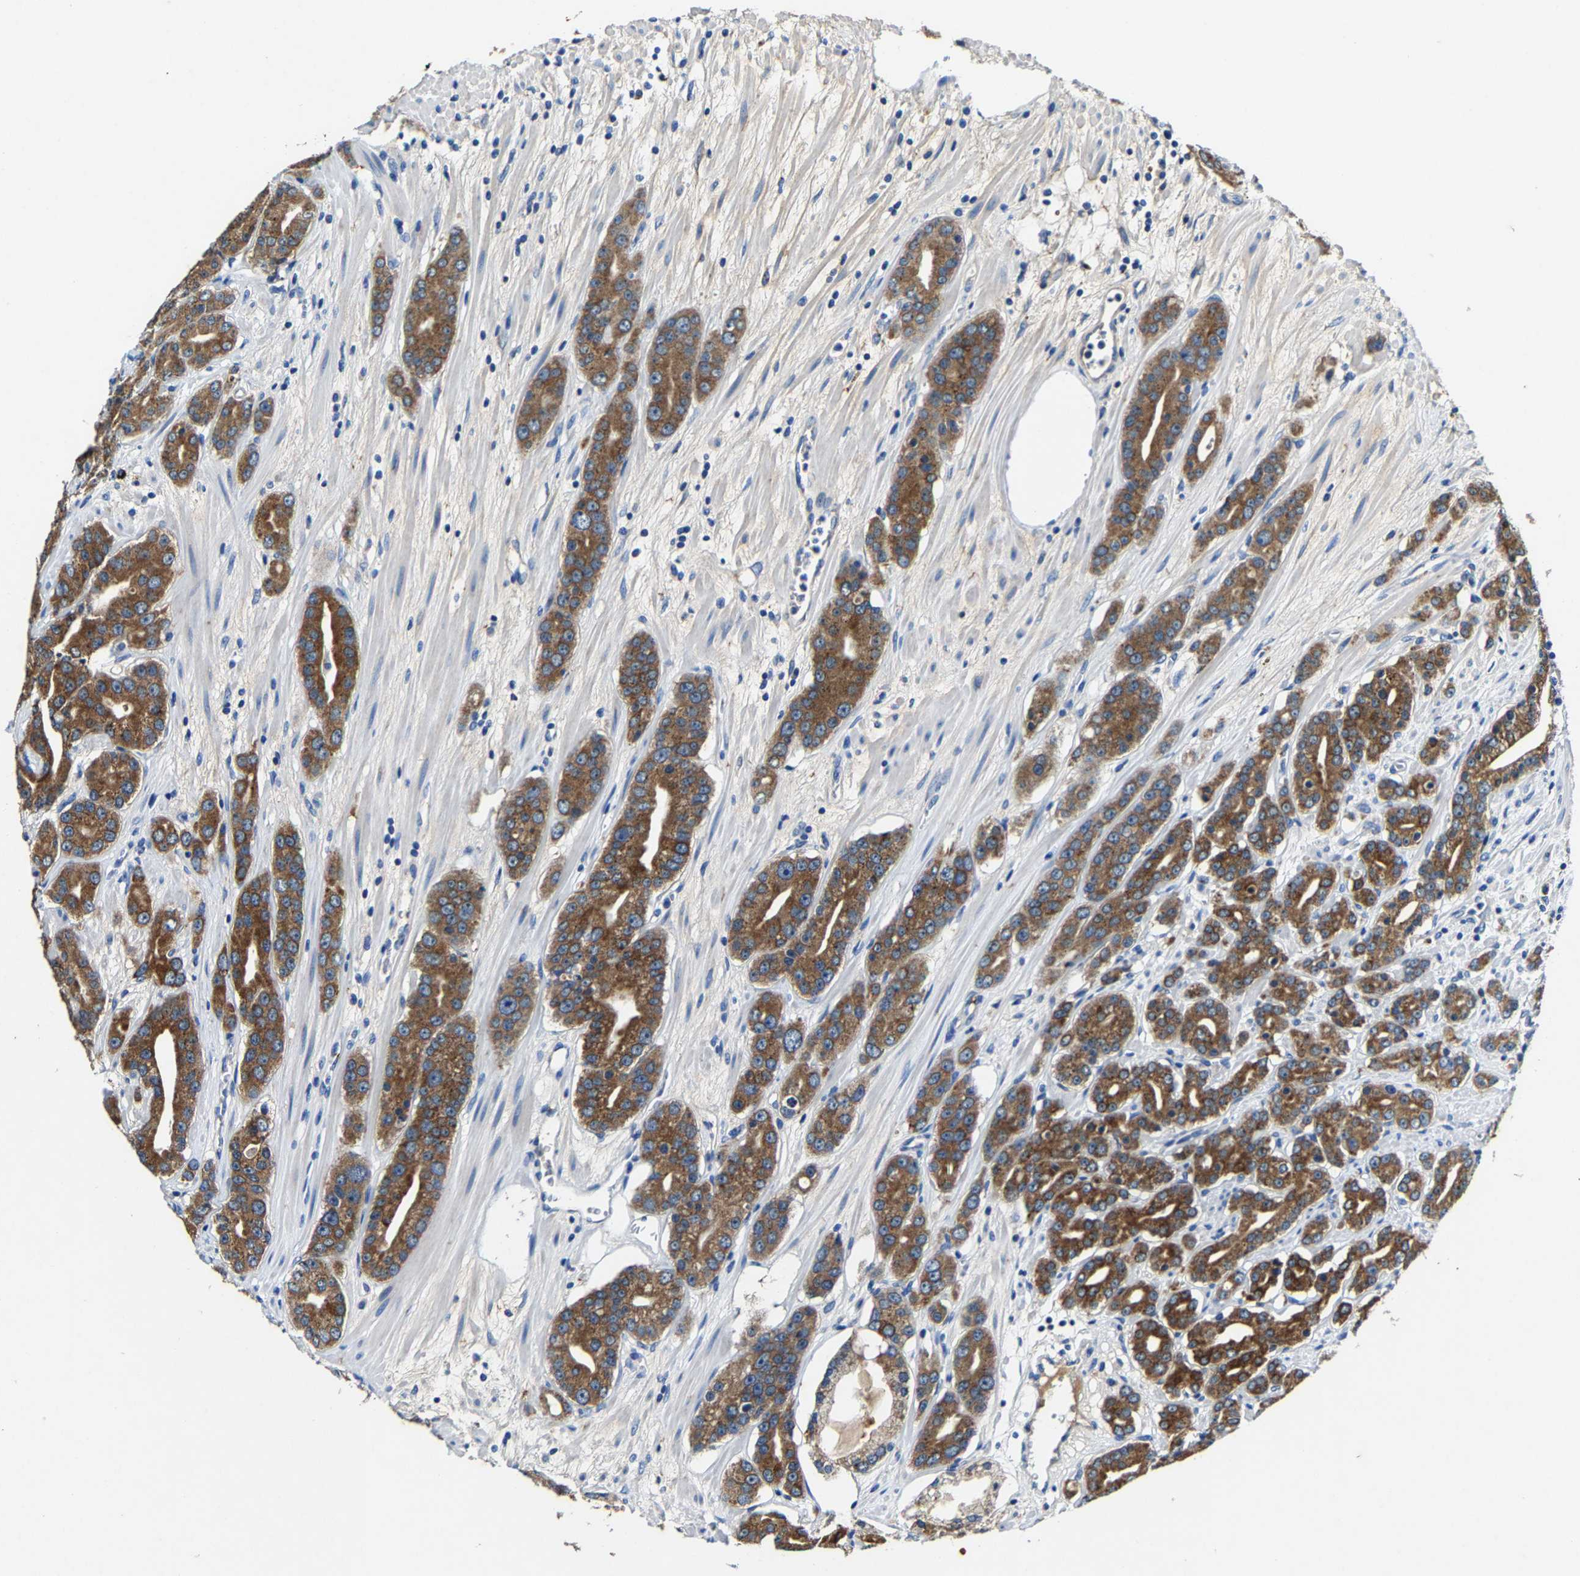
{"staining": {"intensity": "strong", "quantity": ">75%", "location": "cytoplasmic/membranous"}, "tissue": "prostate cancer", "cell_type": "Tumor cells", "image_type": "cancer", "snomed": [{"axis": "morphology", "description": "Adenocarcinoma, High grade"}, {"axis": "topography", "description": "Prostate"}], "caption": "This is a histology image of IHC staining of adenocarcinoma (high-grade) (prostate), which shows strong expression in the cytoplasmic/membranous of tumor cells.", "gene": "SLC25A25", "patient": {"sex": "male", "age": 71}}